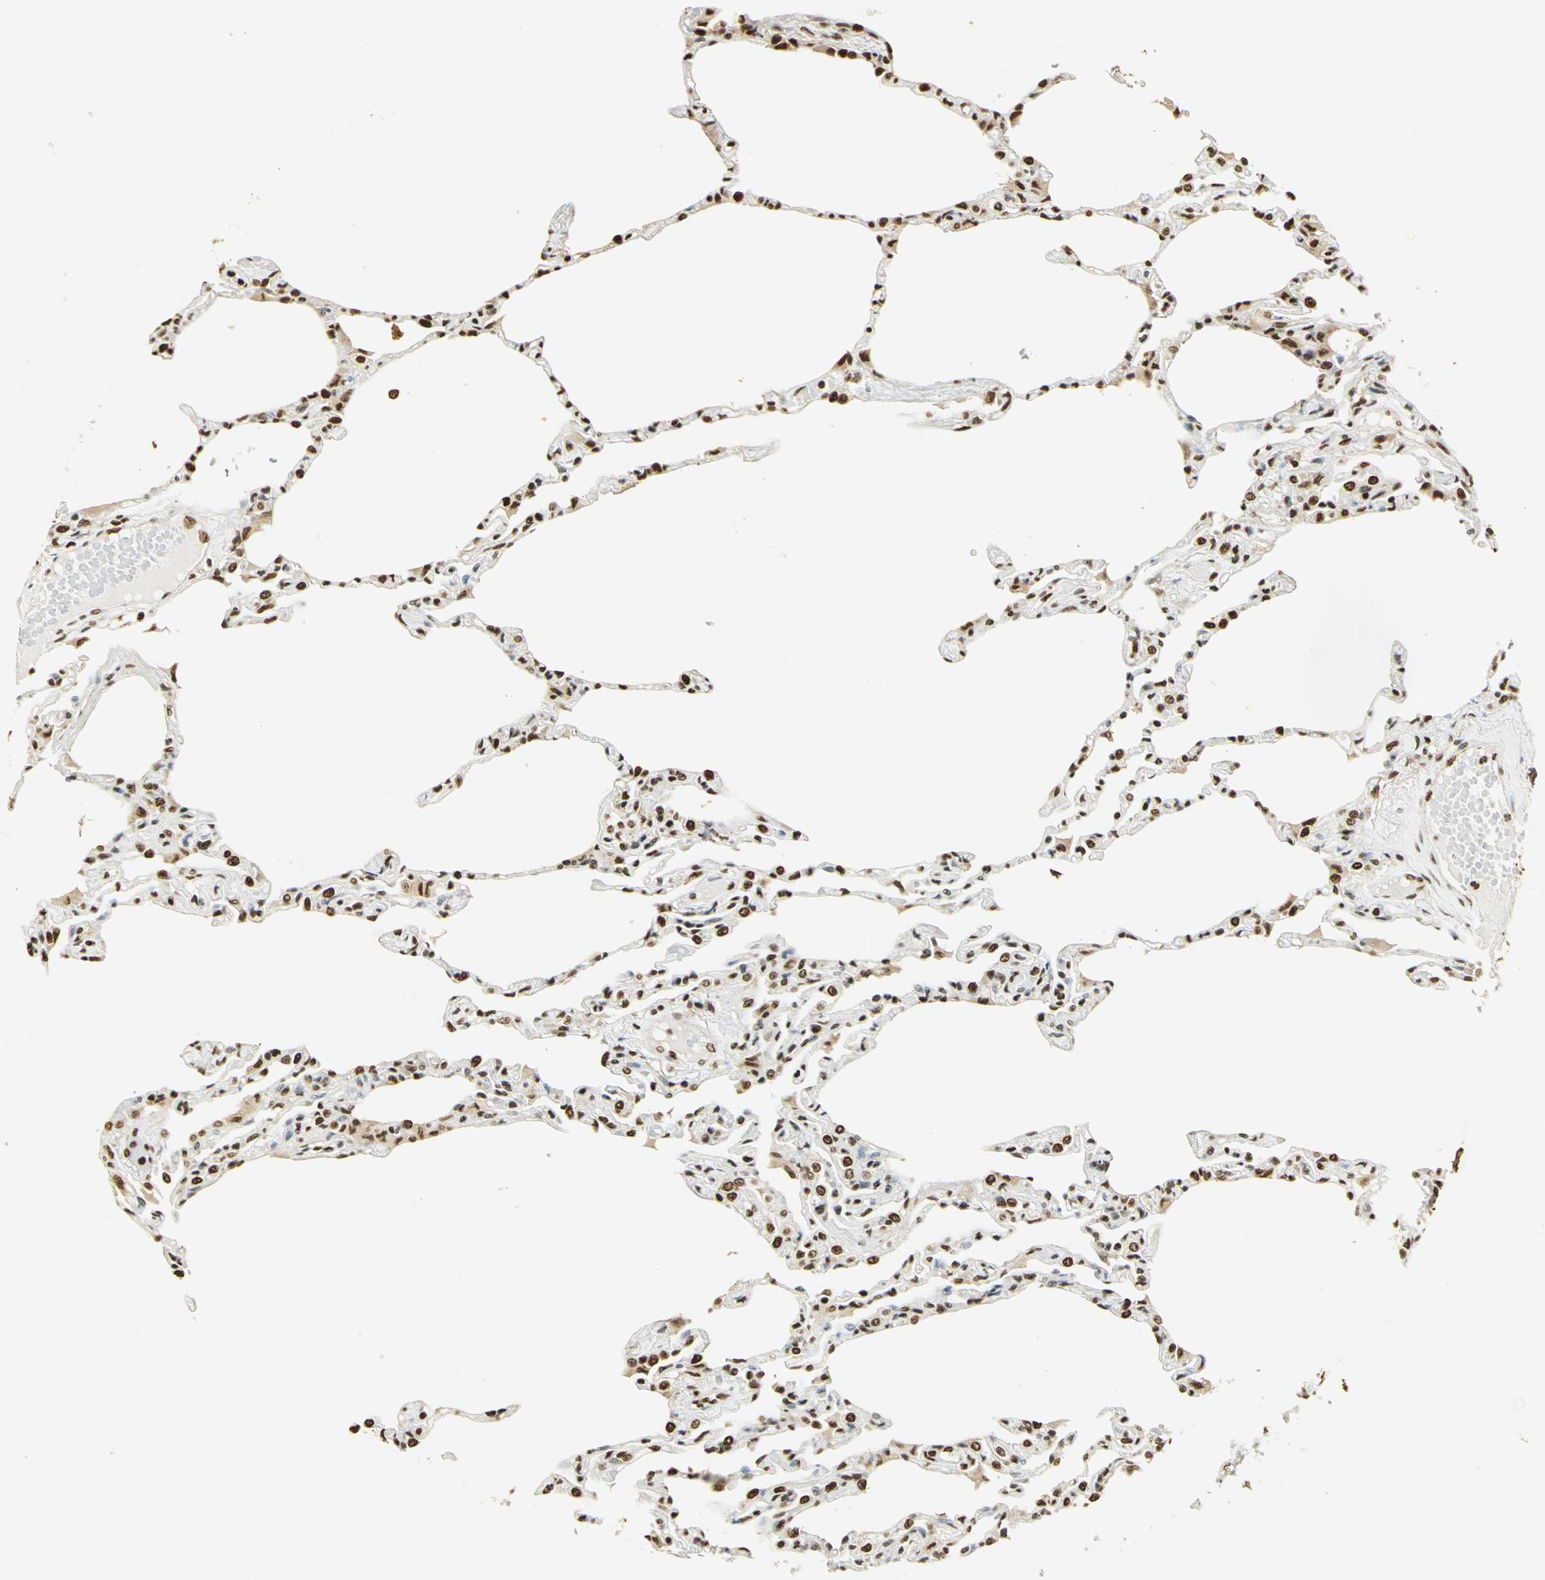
{"staining": {"intensity": "strong", "quantity": ">75%", "location": "nuclear"}, "tissue": "lung", "cell_type": "Alveolar cells", "image_type": "normal", "snomed": [{"axis": "morphology", "description": "Normal tissue, NOS"}, {"axis": "topography", "description": "Lung"}], "caption": "Immunohistochemical staining of normal lung shows high levels of strong nuclear expression in about >75% of alveolar cells.", "gene": "SET", "patient": {"sex": "female", "age": 49}}